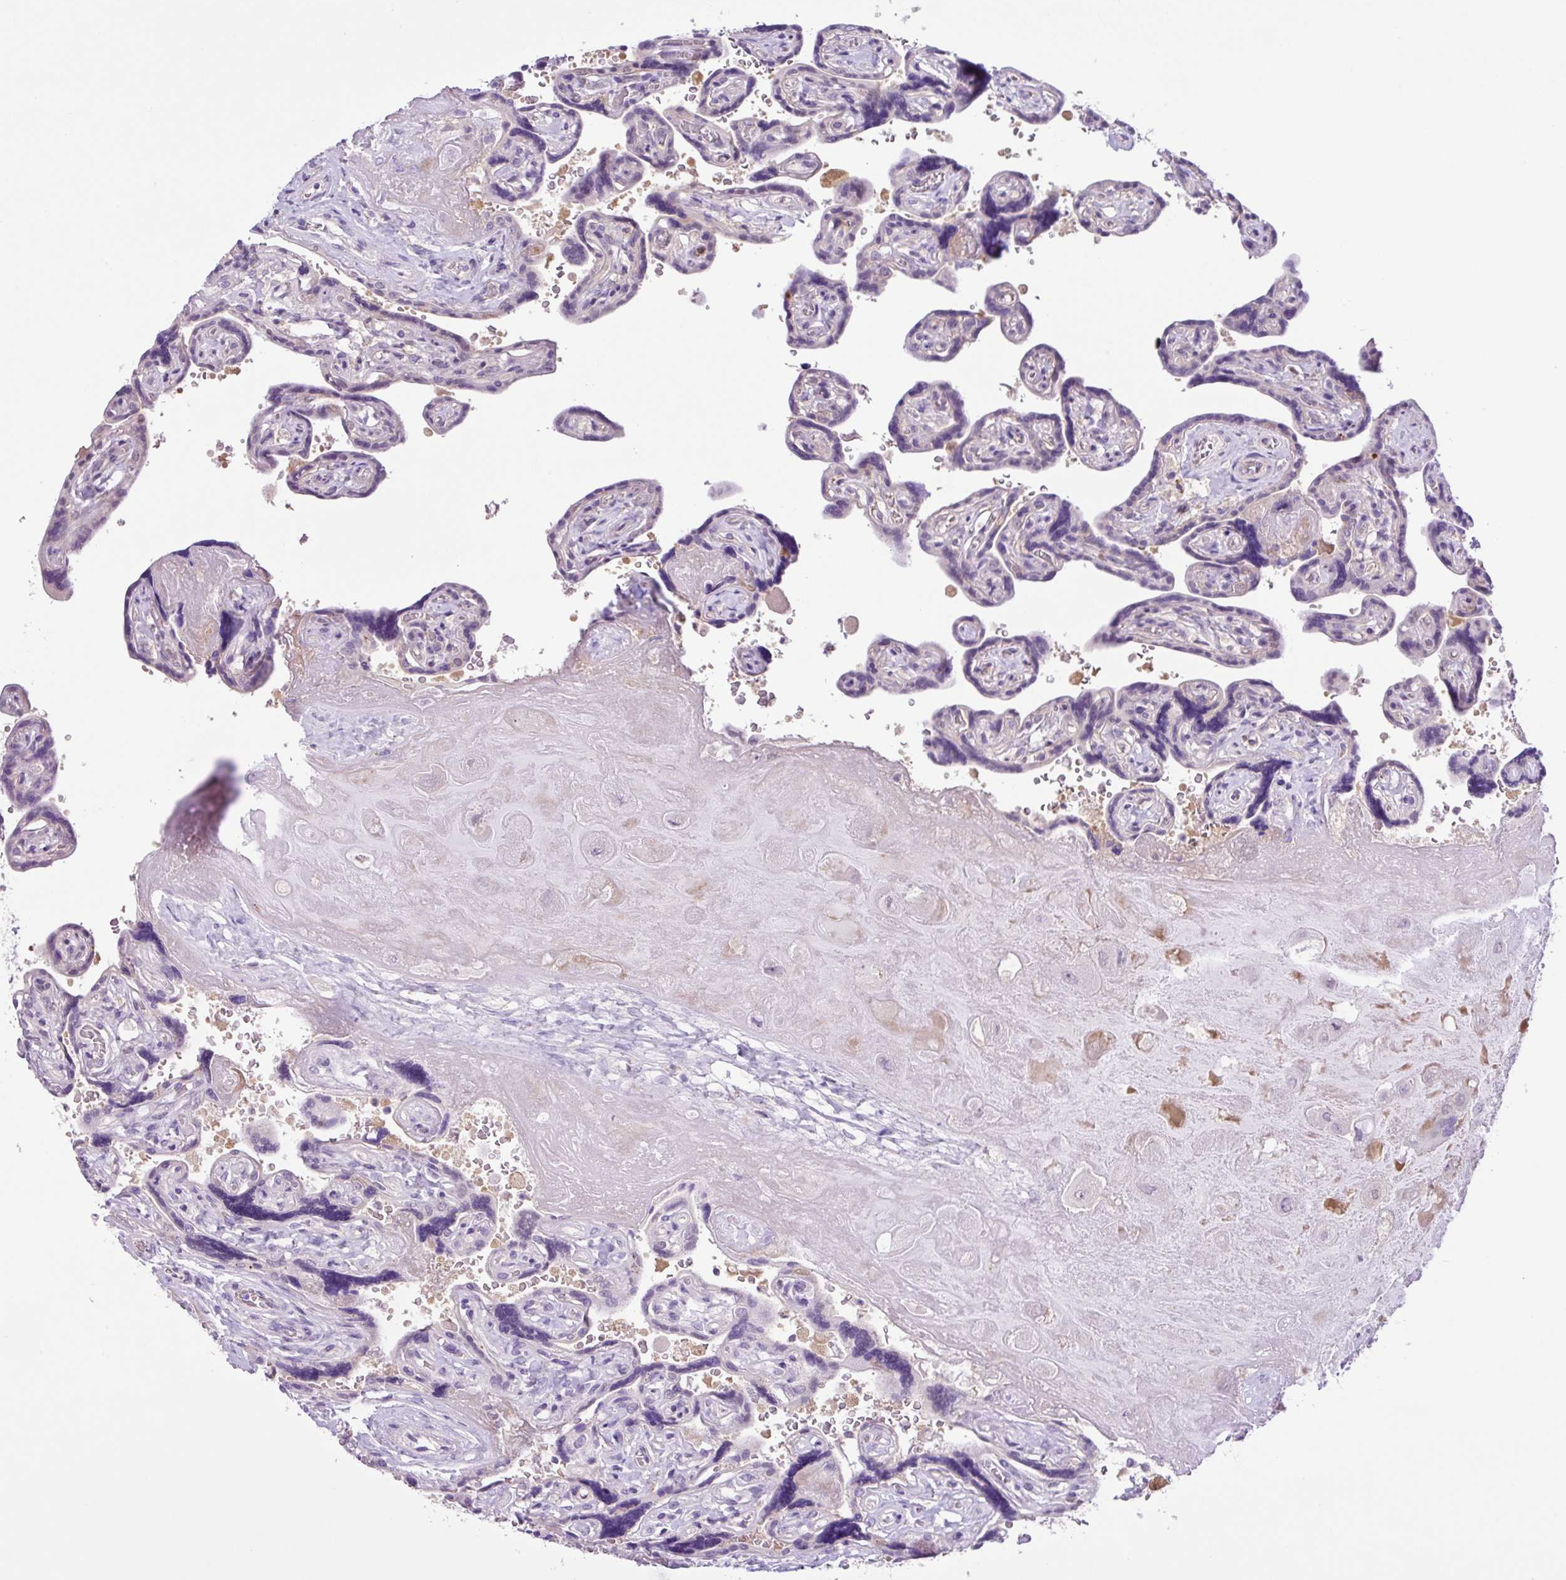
{"staining": {"intensity": "negative", "quantity": "none", "location": "none"}, "tissue": "placenta", "cell_type": "Decidual cells", "image_type": "normal", "snomed": [{"axis": "morphology", "description": "Normal tissue, NOS"}, {"axis": "topography", "description": "Placenta"}], "caption": "Immunohistochemical staining of normal placenta shows no significant staining in decidual cells.", "gene": "TONSL", "patient": {"sex": "female", "age": 32}}